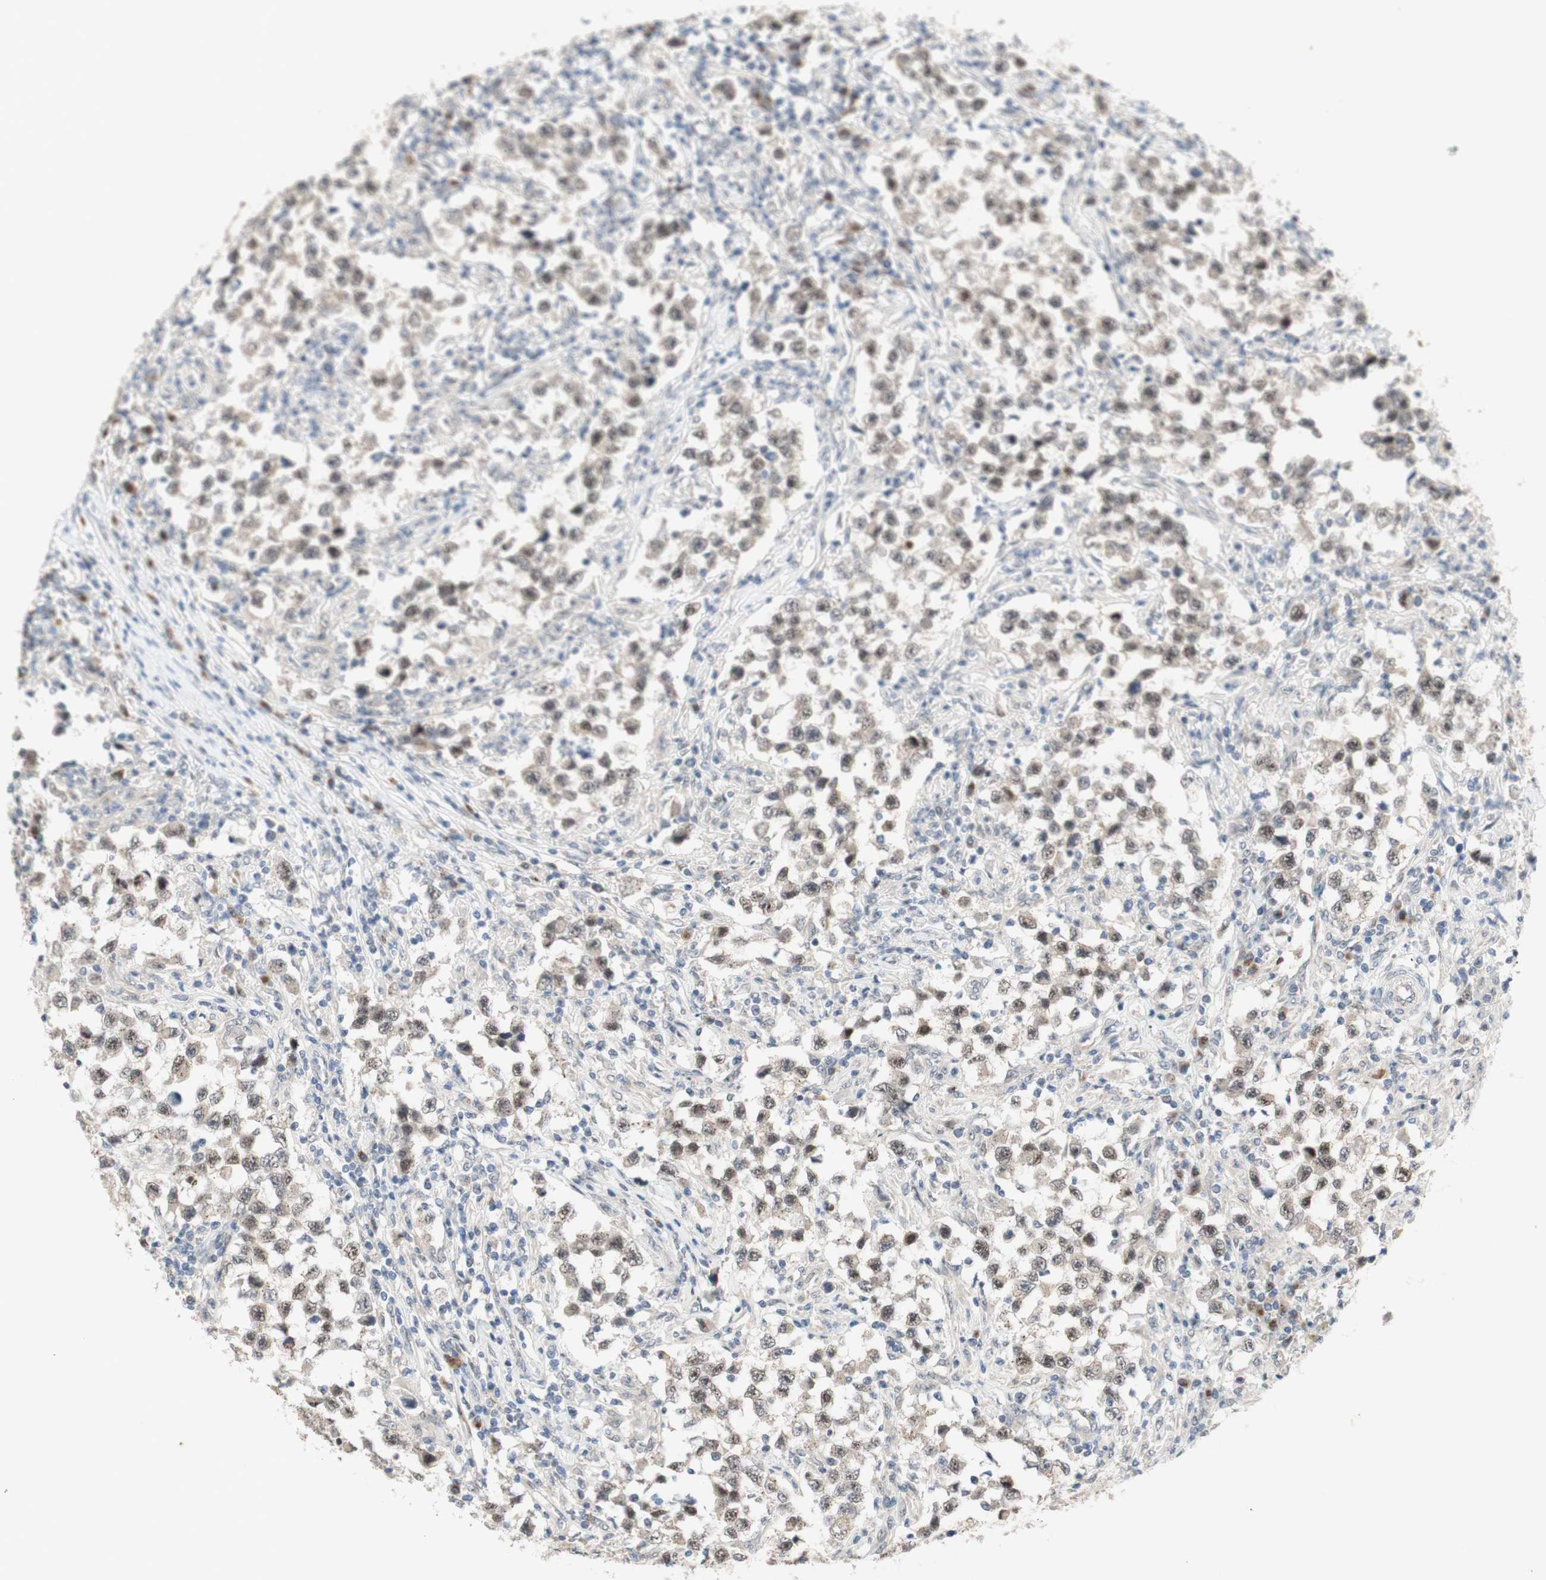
{"staining": {"intensity": "moderate", "quantity": ">75%", "location": "cytoplasmic/membranous"}, "tissue": "testis cancer", "cell_type": "Tumor cells", "image_type": "cancer", "snomed": [{"axis": "morphology", "description": "Carcinoma, Embryonal, NOS"}, {"axis": "topography", "description": "Testis"}], "caption": "Immunohistochemical staining of human embryonal carcinoma (testis) displays moderate cytoplasmic/membranous protein staining in approximately >75% of tumor cells.", "gene": "CYLD", "patient": {"sex": "male", "age": 21}}